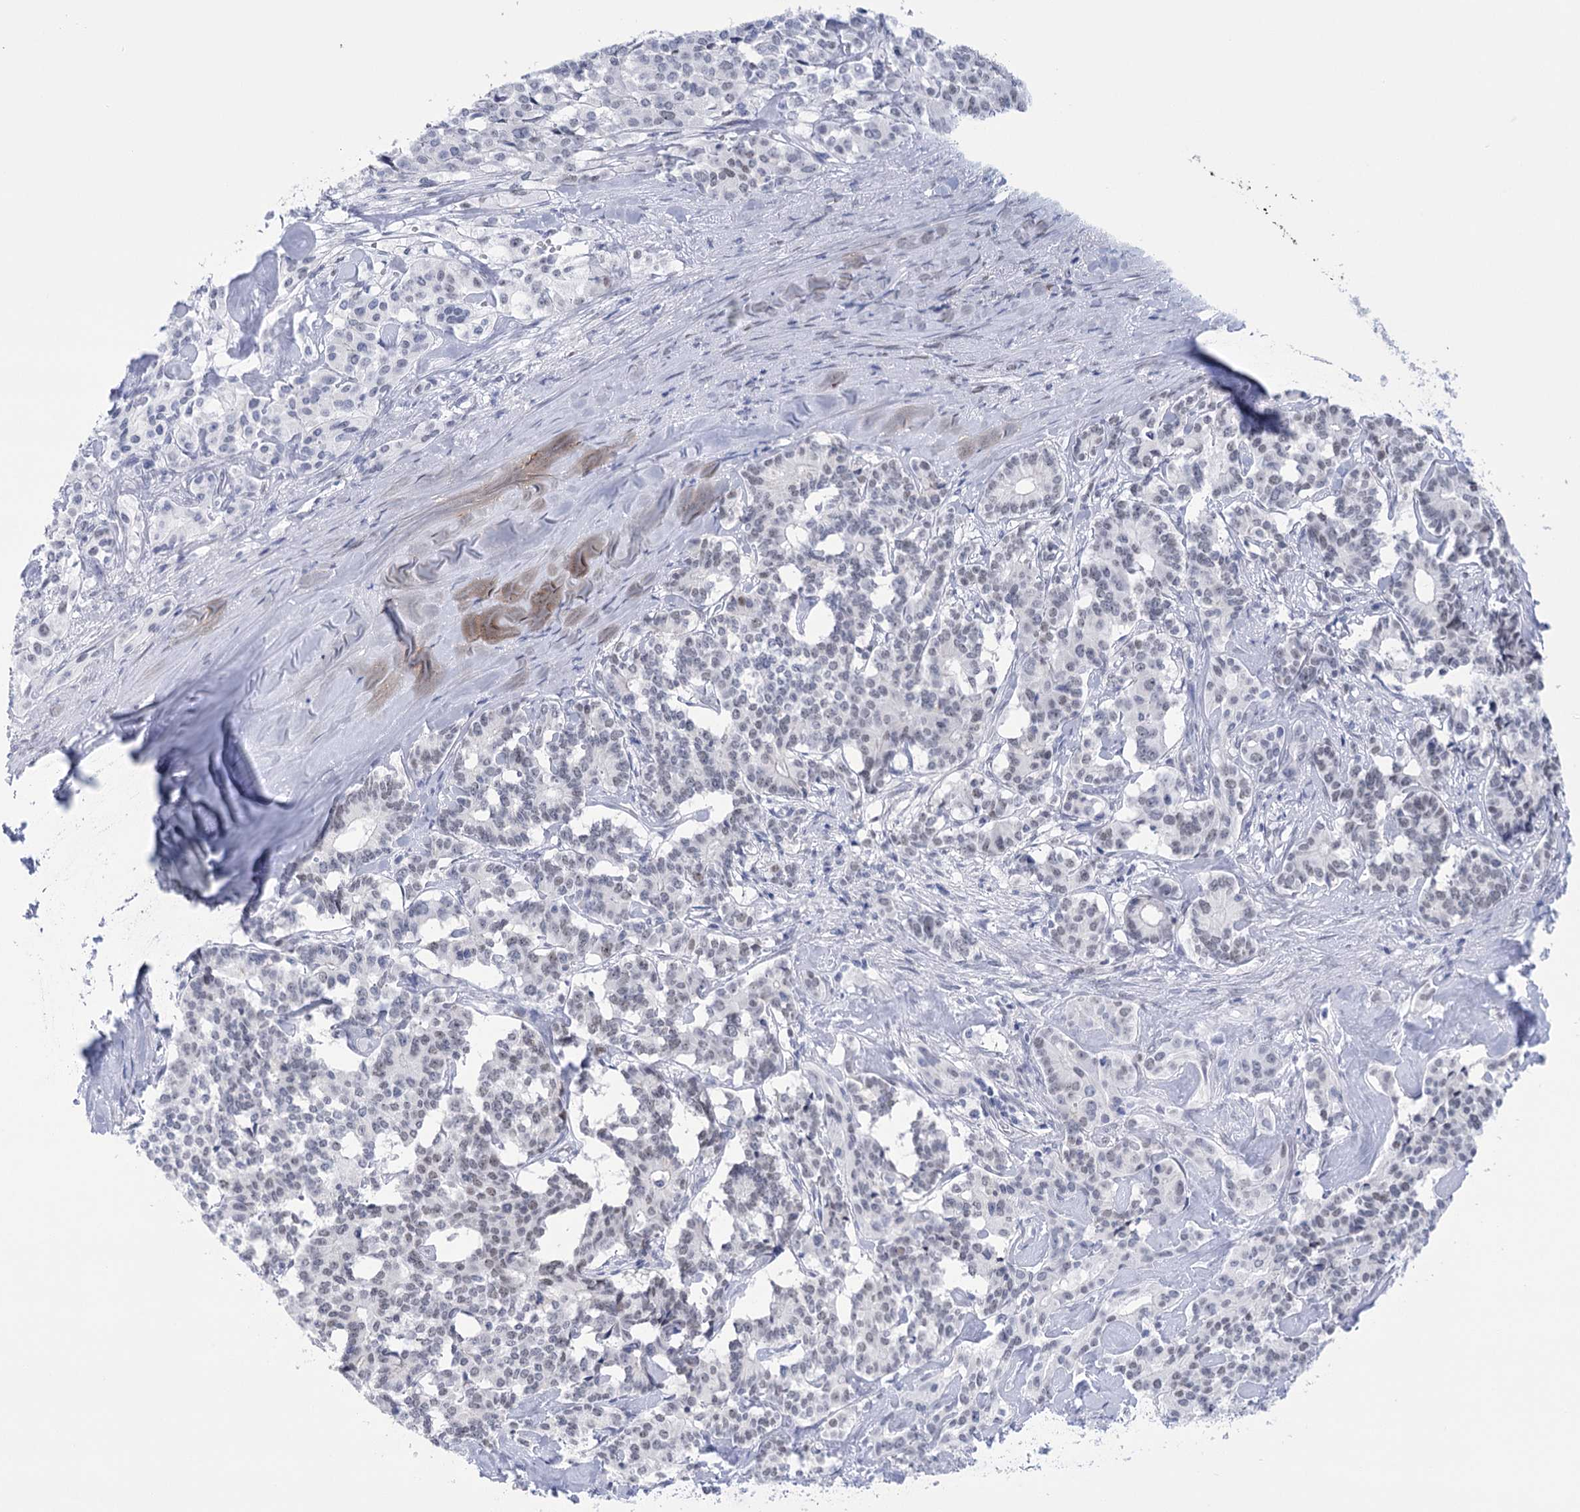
{"staining": {"intensity": "weak", "quantity": "<25%", "location": "nuclear"}, "tissue": "pancreatic cancer", "cell_type": "Tumor cells", "image_type": "cancer", "snomed": [{"axis": "morphology", "description": "Adenocarcinoma, NOS"}, {"axis": "topography", "description": "Pancreas"}], "caption": "Immunohistochemistry (IHC) photomicrograph of human pancreatic cancer (adenocarcinoma) stained for a protein (brown), which demonstrates no staining in tumor cells.", "gene": "HORMAD1", "patient": {"sex": "female", "age": 74}}